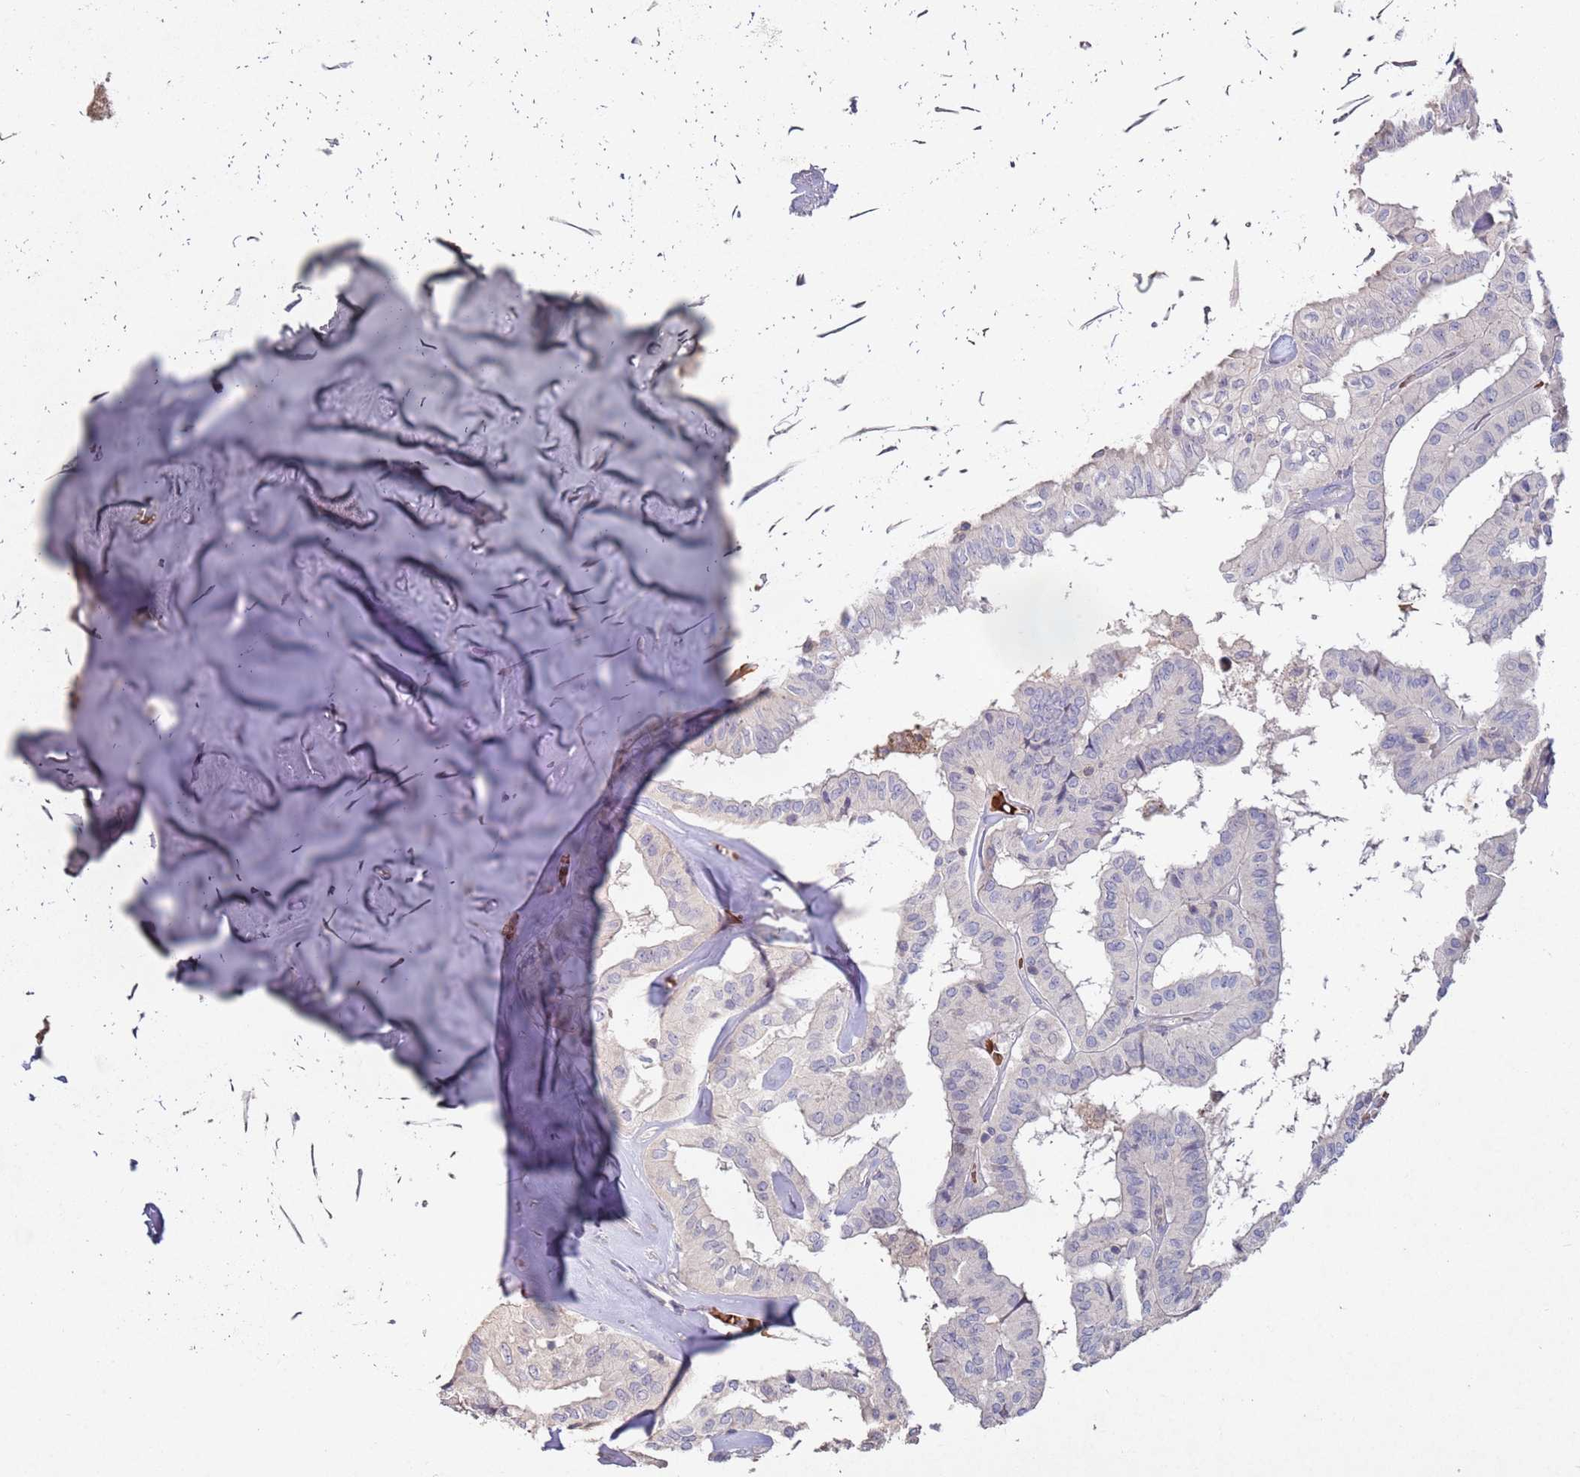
{"staining": {"intensity": "negative", "quantity": "none", "location": "none"}, "tissue": "thyroid cancer", "cell_type": "Tumor cells", "image_type": "cancer", "snomed": [{"axis": "morphology", "description": "Papillary adenocarcinoma, NOS"}, {"axis": "topography", "description": "Thyroid gland"}], "caption": "High magnification brightfield microscopy of papillary adenocarcinoma (thyroid) stained with DAB (brown) and counterstained with hematoxylin (blue): tumor cells show no significant positivity. (DAB (3,3'-diaminobenzidine) immunohistochemistry, high magnification).", "gene": "LACC1", "patient": {"sex": "female", "age": 59}}